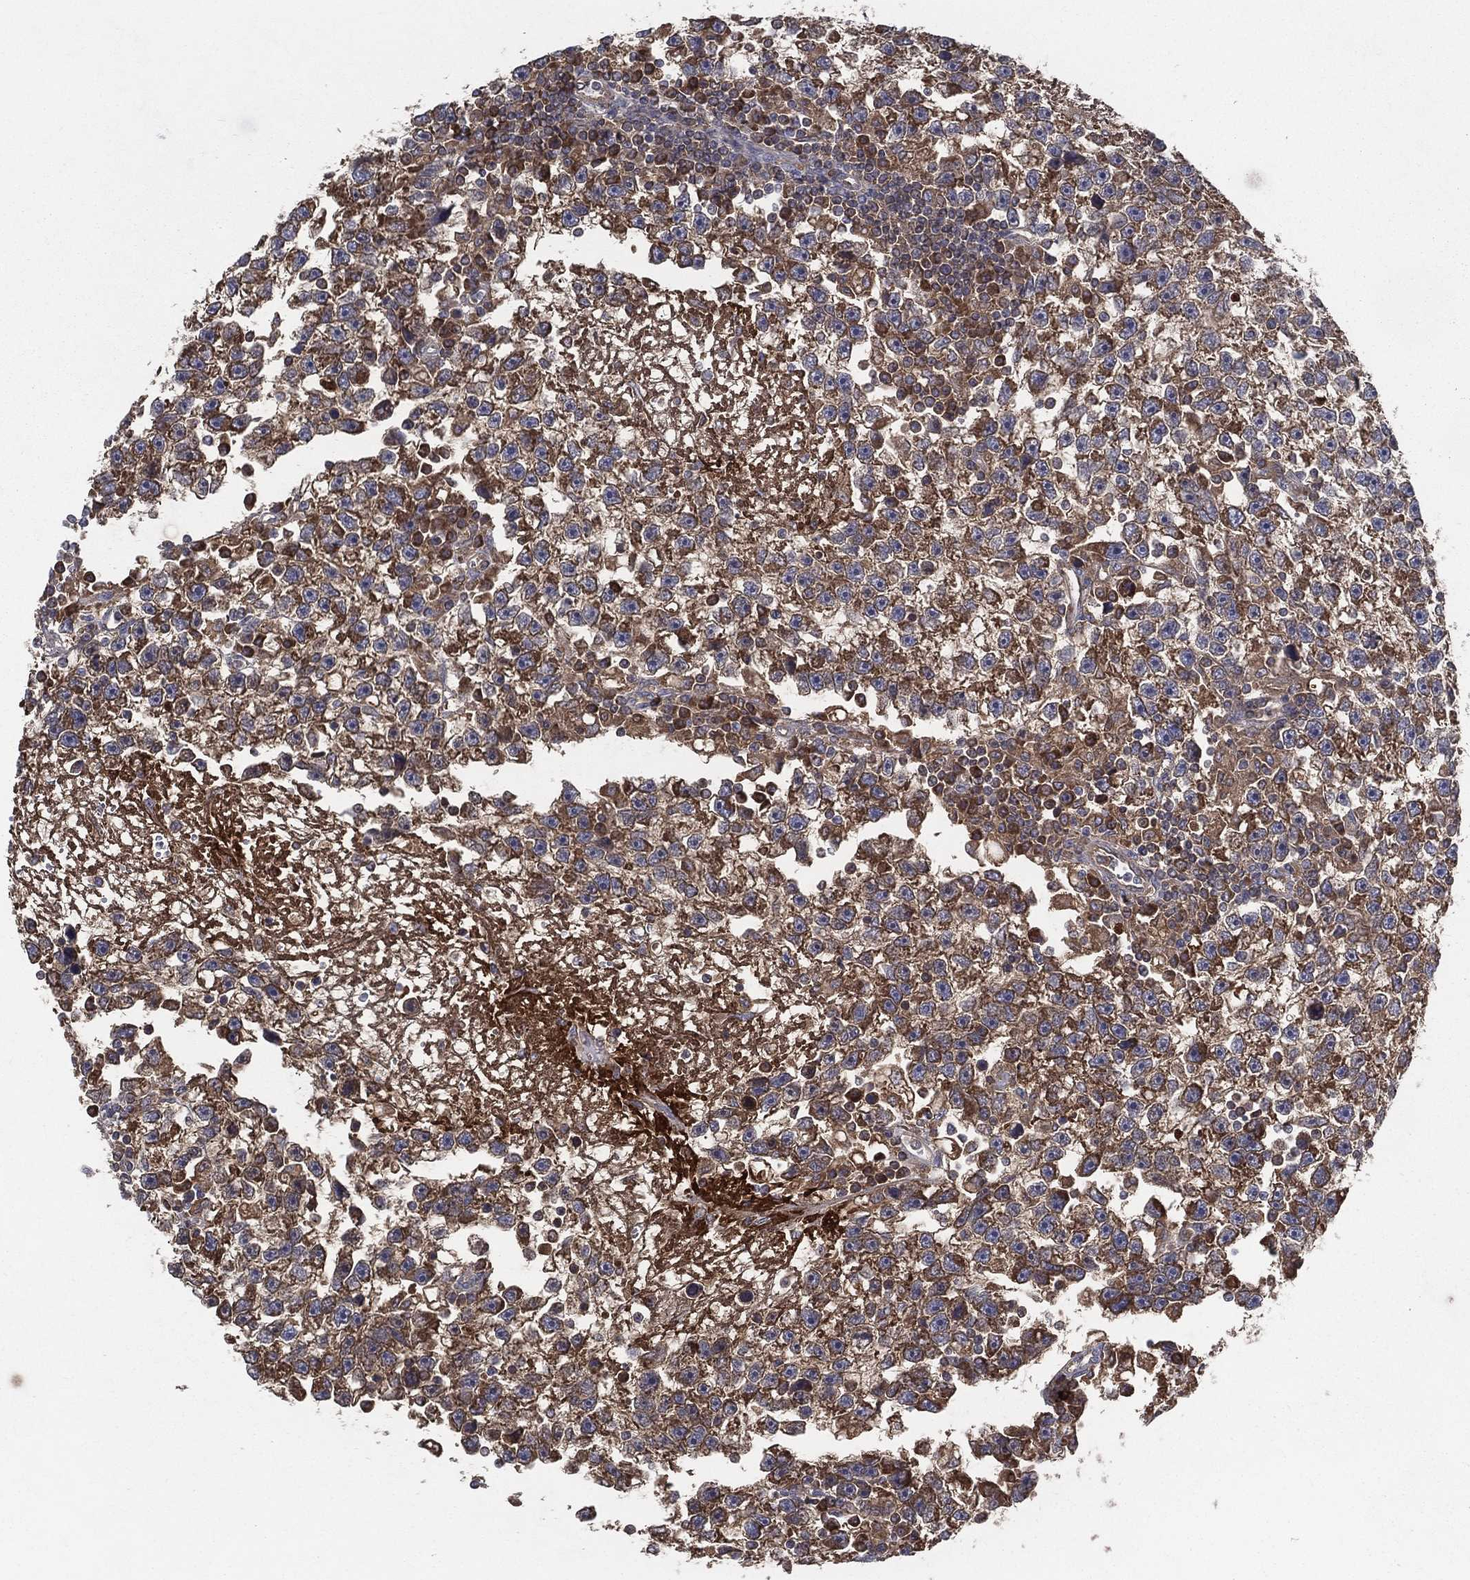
{"staining": {"intensity": "moderate", "quantity": ">75%", "location": "cytoplasmic/membranous"}, "tissue": "testis cancer", "cell_type": "Tumor cells", "image_type": "cancer", "snomed": [{"axis": "morphology", "description": "Seminoma, NOS"}, {"axis": "topography", "description": "Testis"}], "caption": "Immunohistochemistry histopathology image of neoplastic tissue: seminoma (testis) stained using immunohistochemistry shows medium levels of moderate protein expression localized specifically in the cytoplasmic/membranous of tumor cells, appearing as a cytoplasmic/membranous brown color.", "gene": "MT-ND1", "patient": {"sex": "male", "age": 47}}